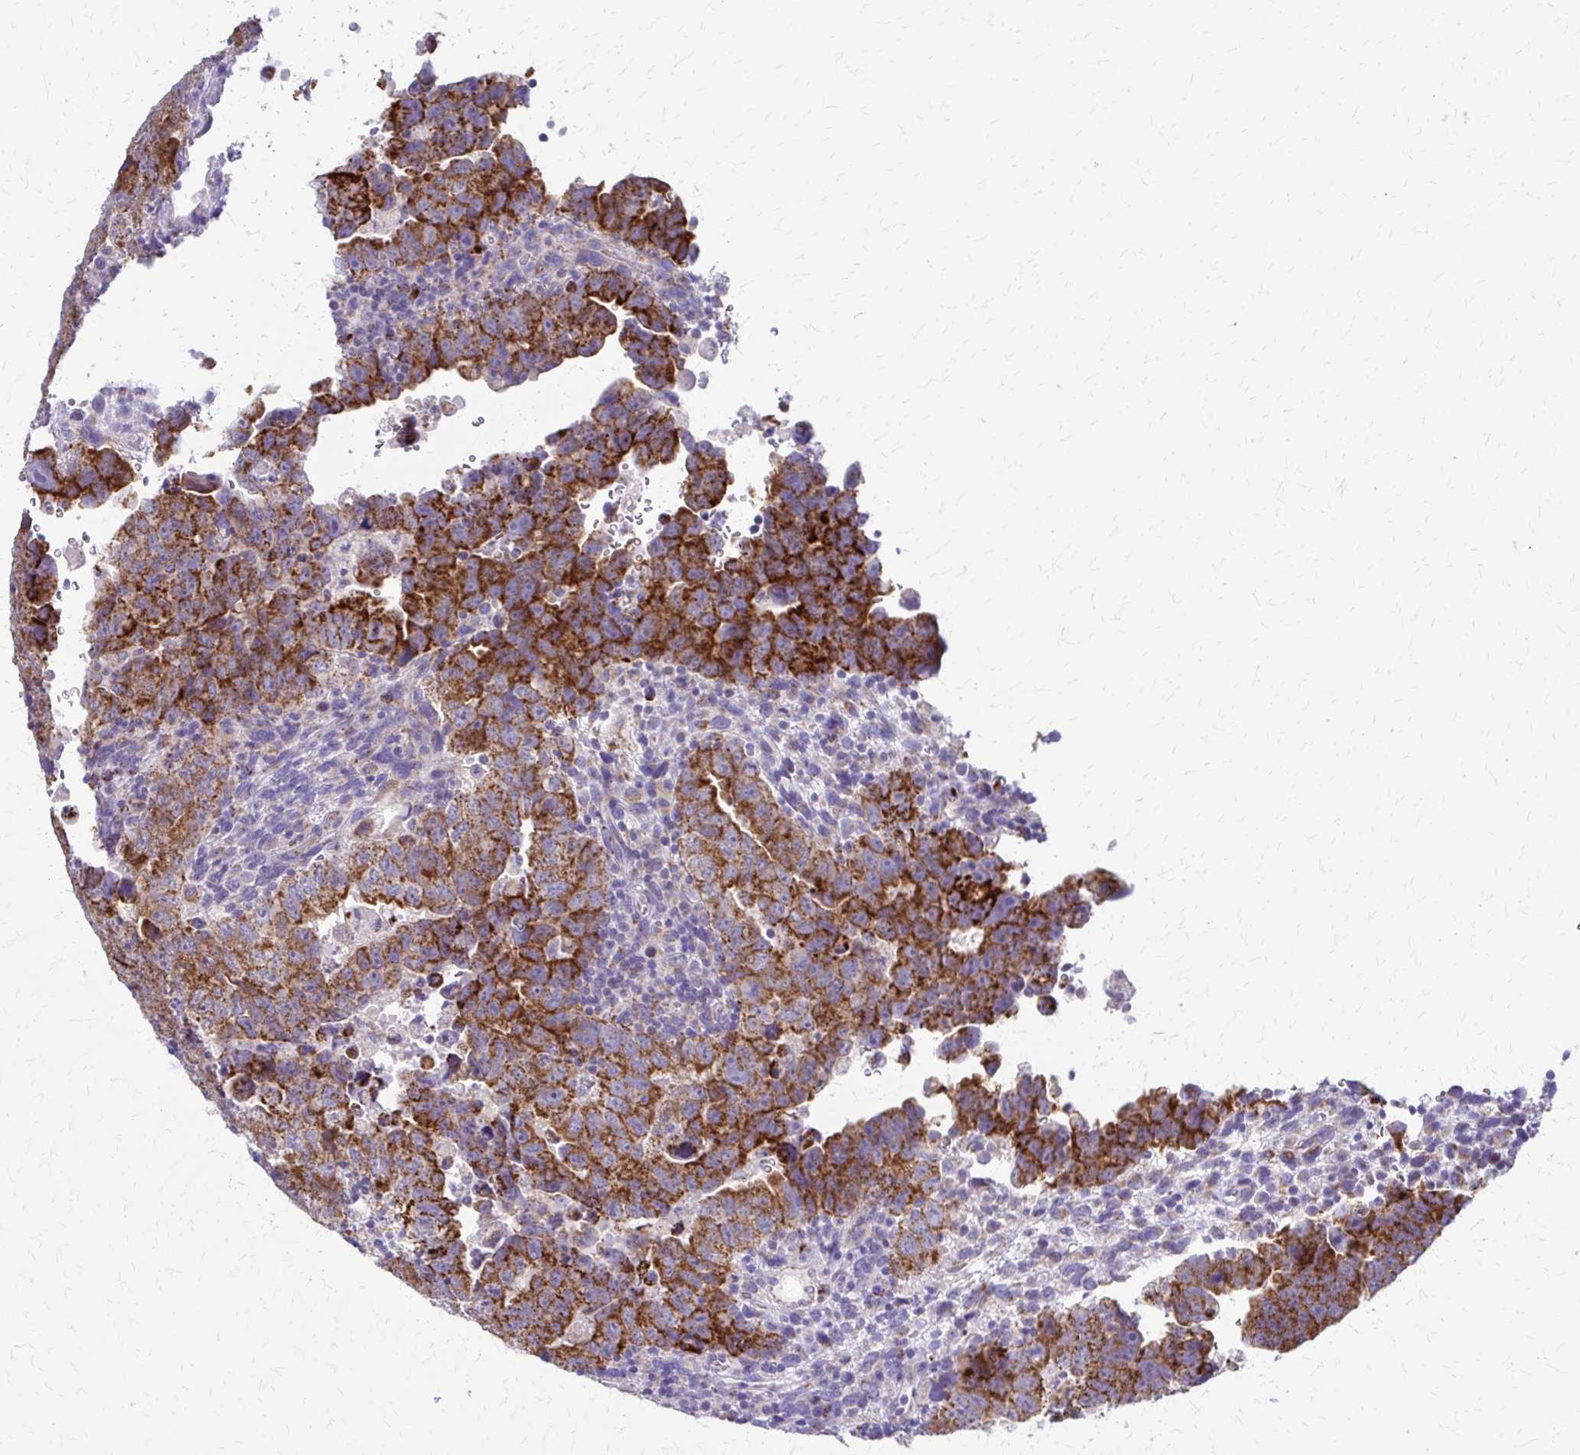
{"staining": {"intensity": "strong", "quantity": ">75%", "location": "cytoplasmic/membranous"}, "tissue": "testis cancer", "cell_type": "Tumor cells", "image_type": "cancer", "snomed": [{"axis": "morphology", "description": "Carcinoma, Embryonal, NOS"}, {"axis": "topography", "description": "Testis"}], "caption": "Tumor cells show high levels of strong cytoplasmic/membranous expression in about >75% of cells in testis cancer.", "gene": "SAMD13", "patient": {"sex": "male", "age": 24}}